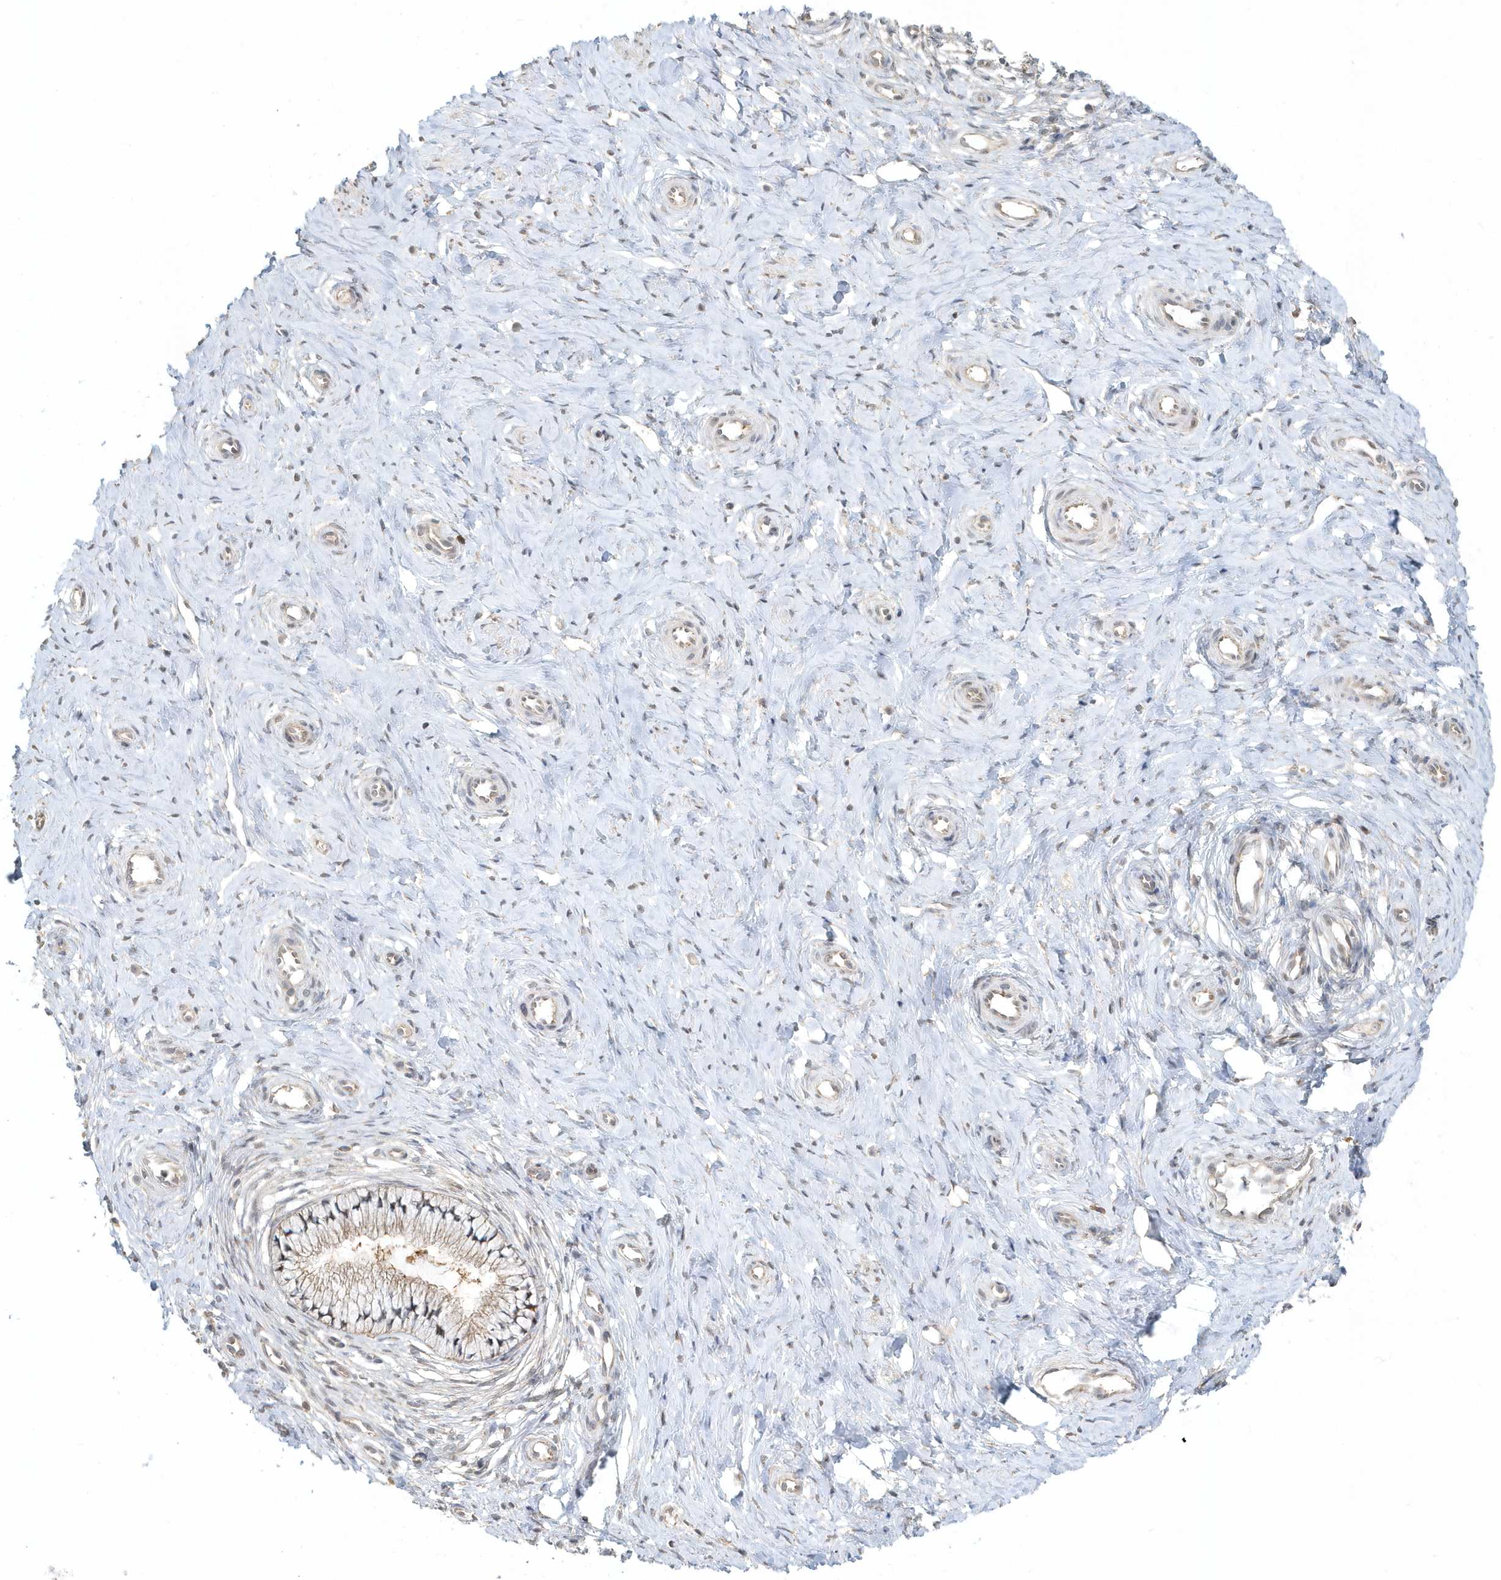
{"staining": {"intensity": "moderate", "quantity": ">75%", "location": "cytoplasmic/membranous"}, "tissue": "cervix", "cell_type": "Glandular cells", "image_type": "normal", "snomed": [{"axis": "morphology", "description": "Normal tissue, NOS"}, {"axis": "topography", "description": "Cervix"}], "caption": "An immunohistochemistry (IHC) histopathology image of normal tissue is shown. Protein staining in brown highlights moderate cytoplasmic/membranous positivity in cervix within glandular cells. The protein is stained brown, and the nuclei are stained in blue (DAB IHC with brightfield microscopy, high magnification).", "gene": "PSMD6", "patient": {"sex": "female", "age": 36}}